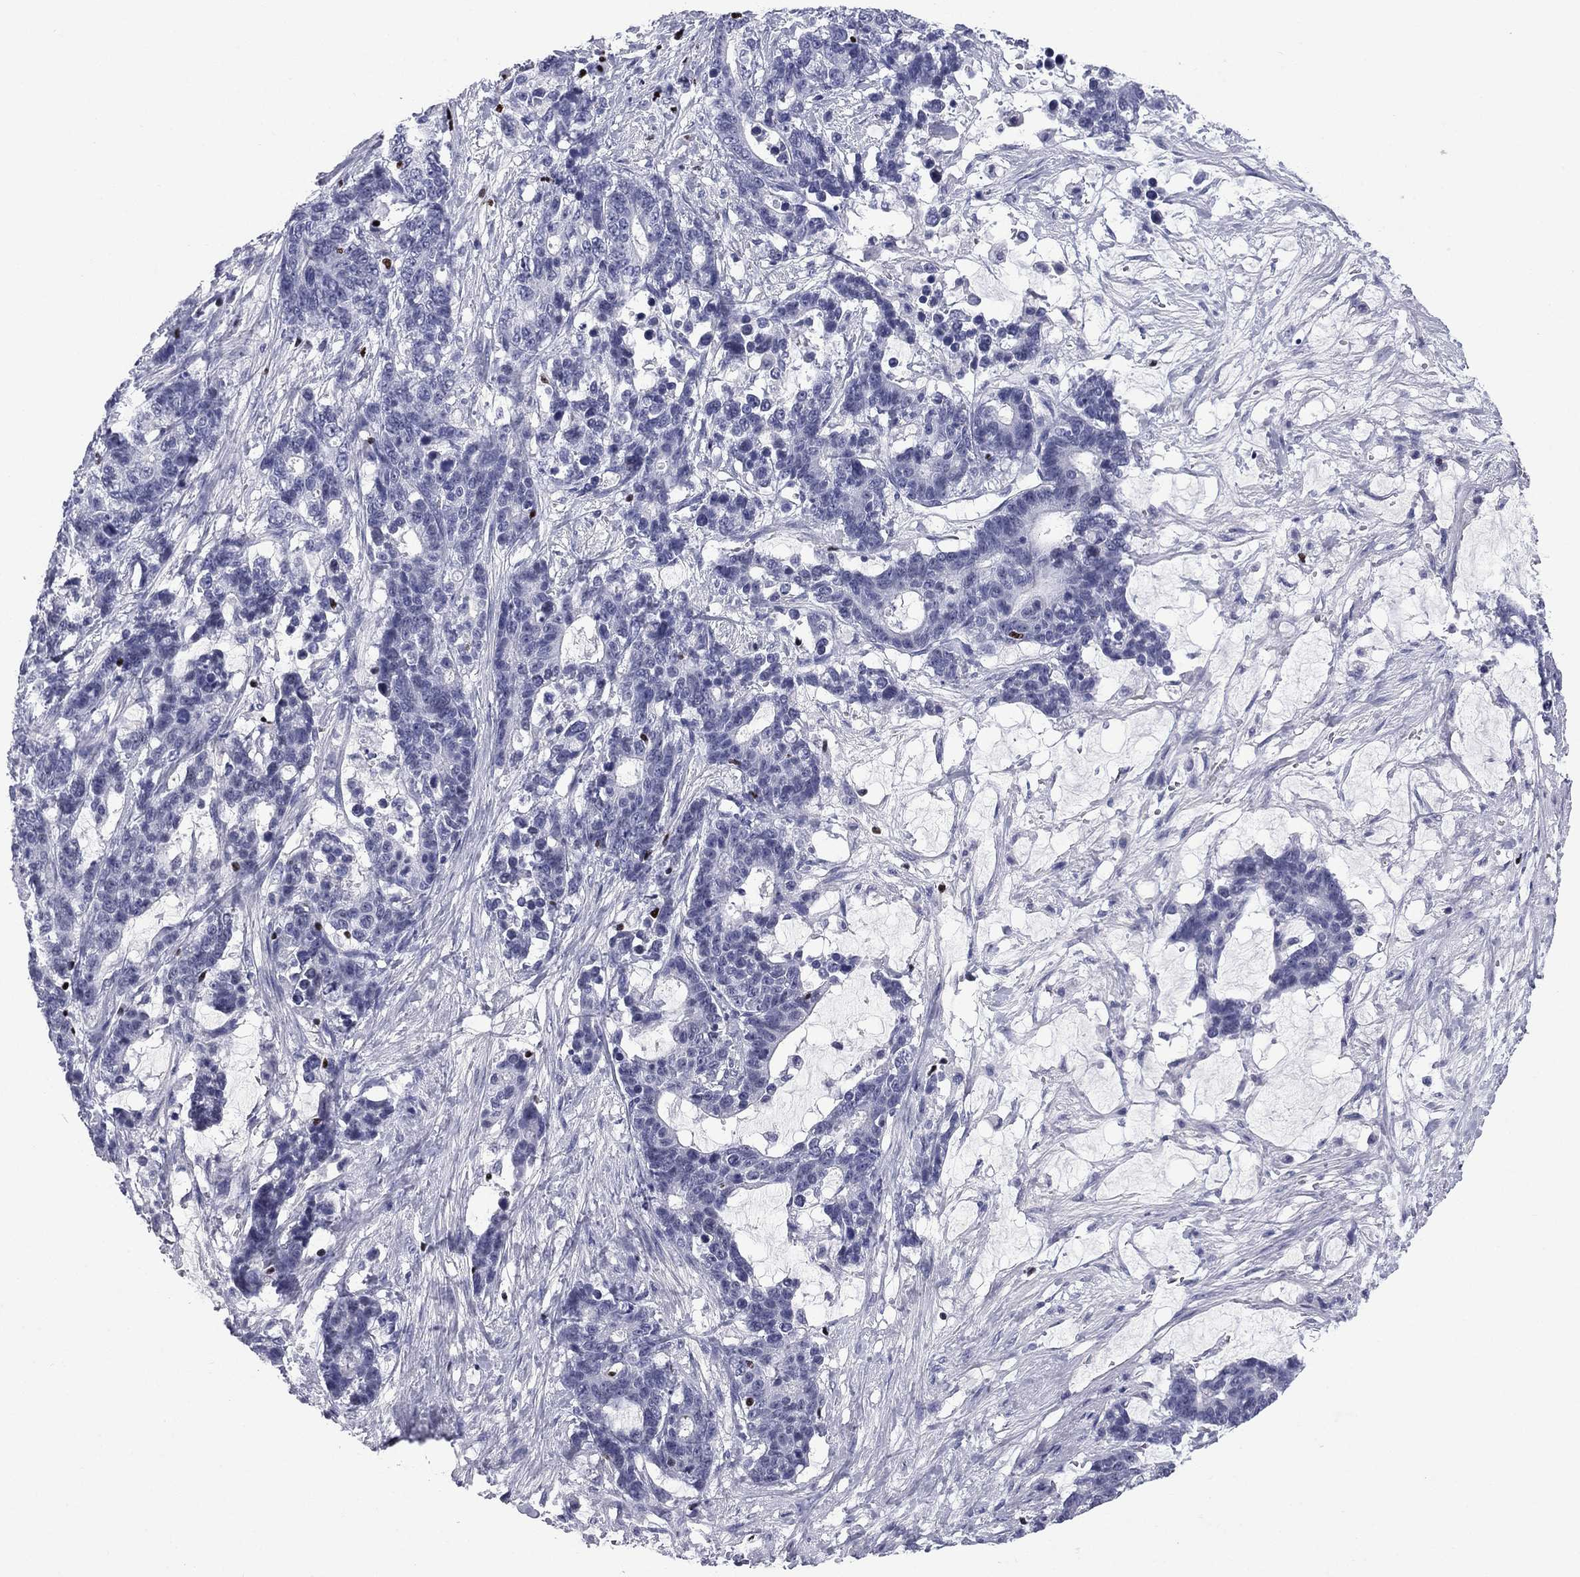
{"staining": {"intensity": "negative", "quantity": "none", "location": "none"}, "tissue": "stomach cancer", "cell_type": "Tumor cells", "image_type": "cancer", "snomed": [{"axis": "morphology", "description": "Normal tissue, NOS"}, {"axis": "morphology", "description": "Adenocarcinoma, NOS"}, {"axis": "topography", "description": "Stomach"}], "caption": "A high-resolution micrograph shows immunohistochemistry staining of adenocarcinoma (stomach), which displays no significant staining in tumor cells.", "gene": "IKZF3", "patient": {"sex": "female", "age": 64}}